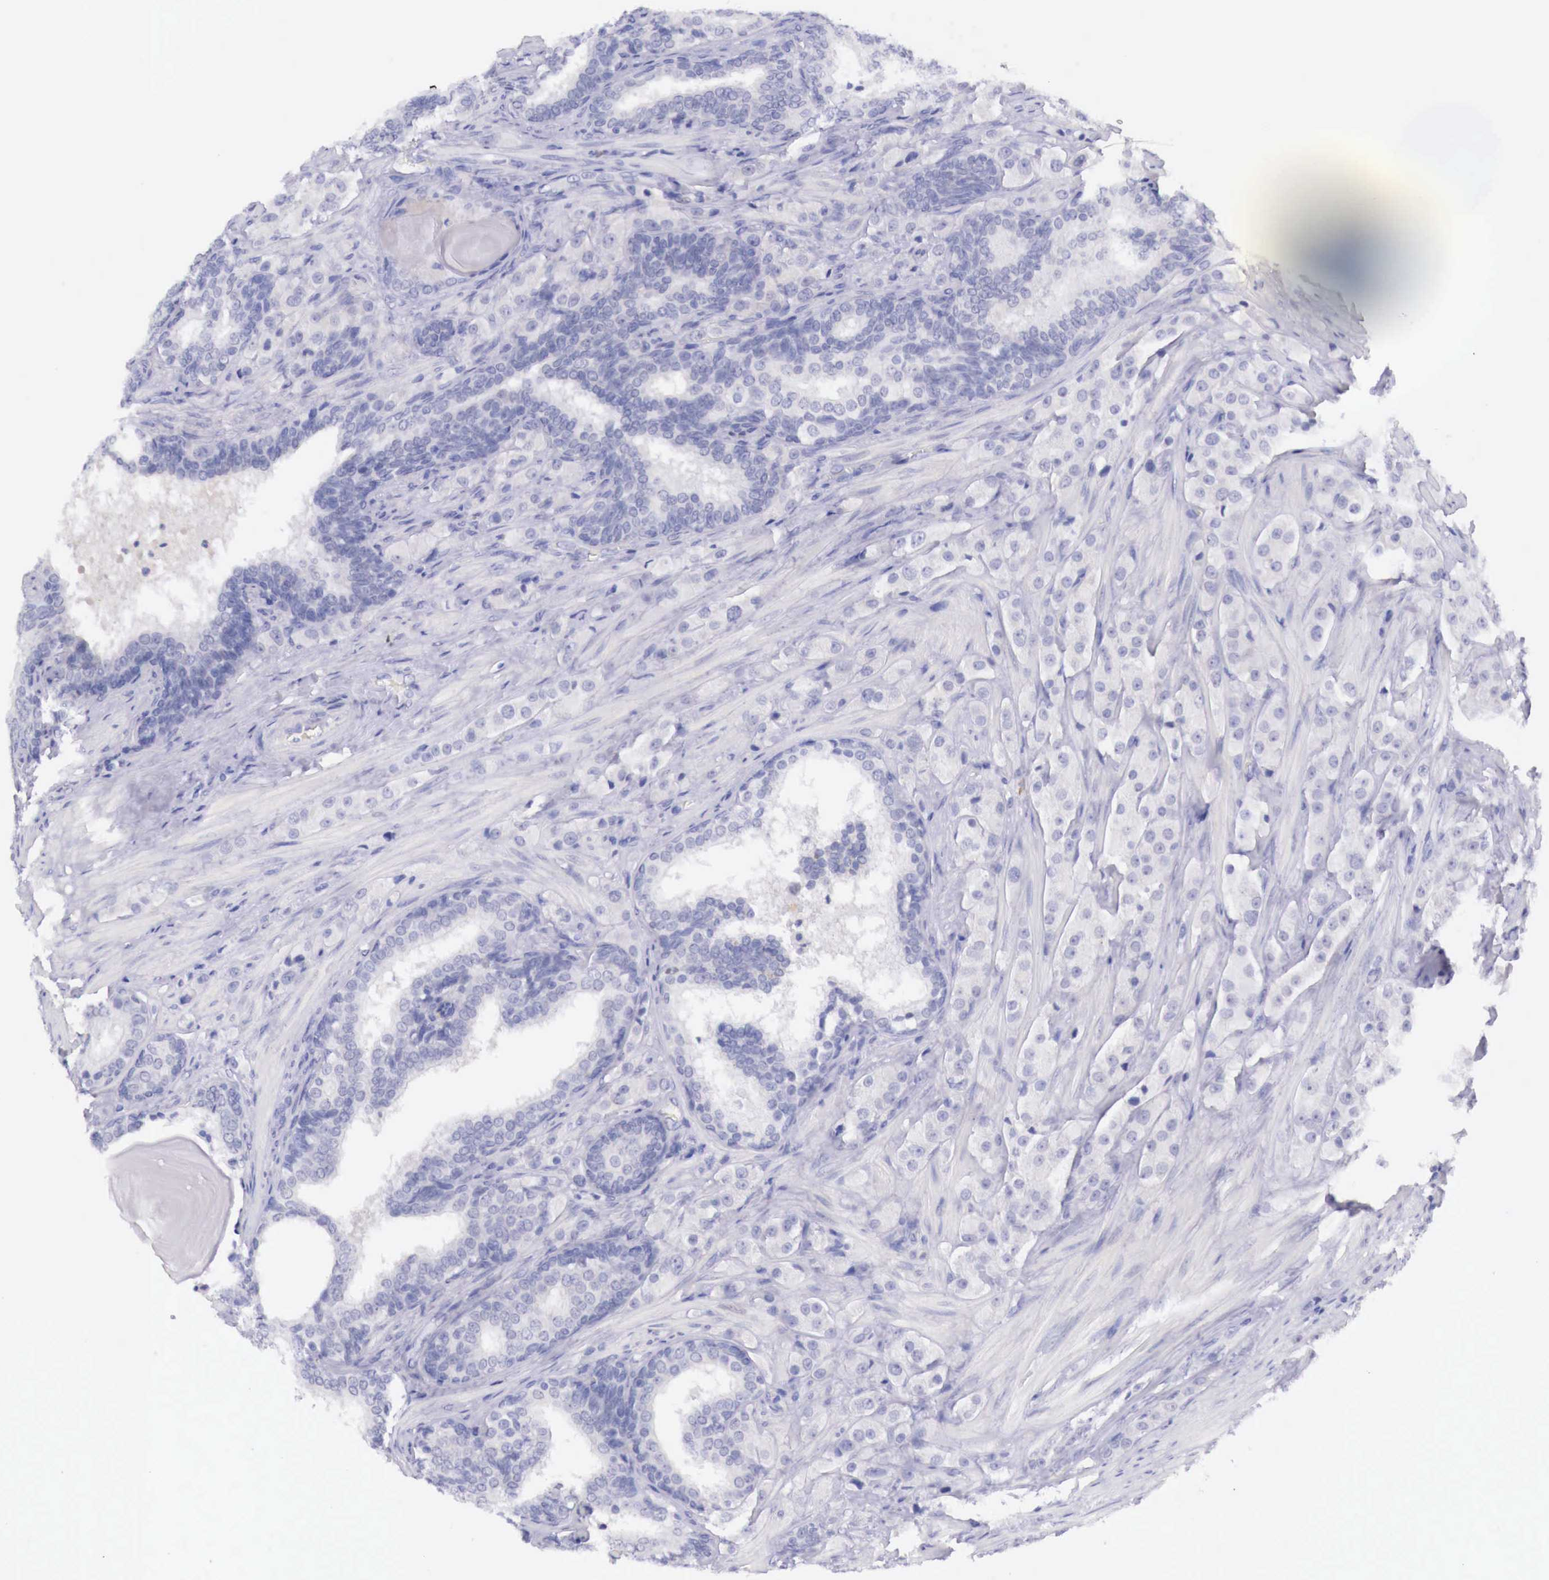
{"staining": {"intensity": "negative", "quantity": "none", "location": "none"}, "tissue": "prostate cancer", "cell_type": "Tumor cells", "image_type": "cancer", "snomed": [{"axis": "morphology", "description": "Adenocarcinoma, Medium grade"}, {"axis": "topography", "description": "Prostate"}], "caption": "High power microscopy histopathology image of an immunohistochemistry photomicrograph of medium-grade adenocarcinoma (prostate), revealing no significant positivity in tumor cells.", "gene": "BCL6", "patient": {"sex": "male", "age": 70}}